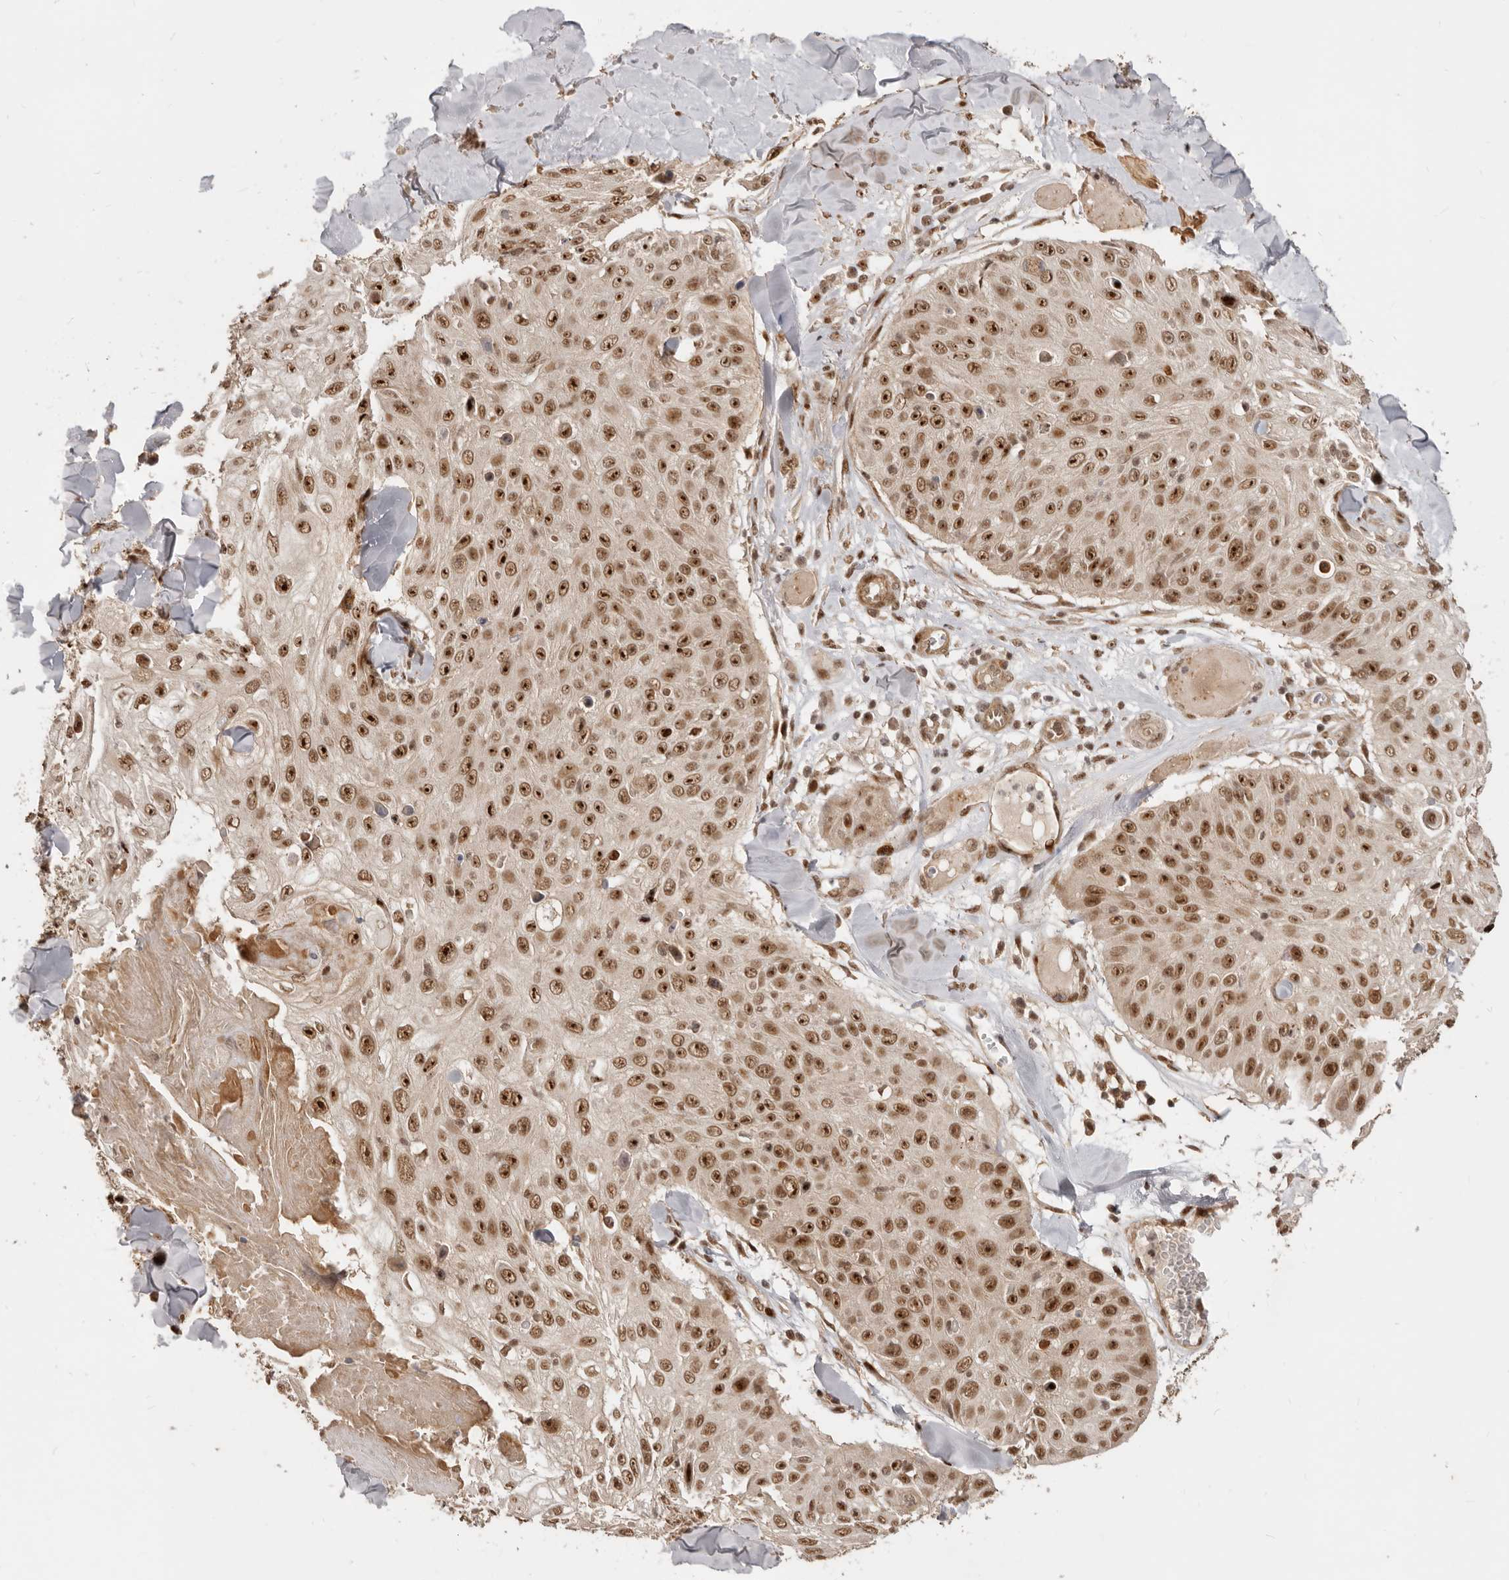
{"staining": {"intensity": "strong", "quantity": ">75%", "location": "nuclear"}, "tissue": "skin cancer", "cell_type": "Tumor cells", "image_type": "cancer", "snomed": [{"axis": "morphology", "description": "Squamous cell carcinoma, NOS"}, {"axis": "topography", "description": "Skin"}], "caption": "Tumor cells demonstrate high levels of strong nuclear positivity in approximately >75% of cells in human skin squamous cell carcinoma.", "gene": "GPBP1L1", "patient": {"sex": "male", "age": 86}}